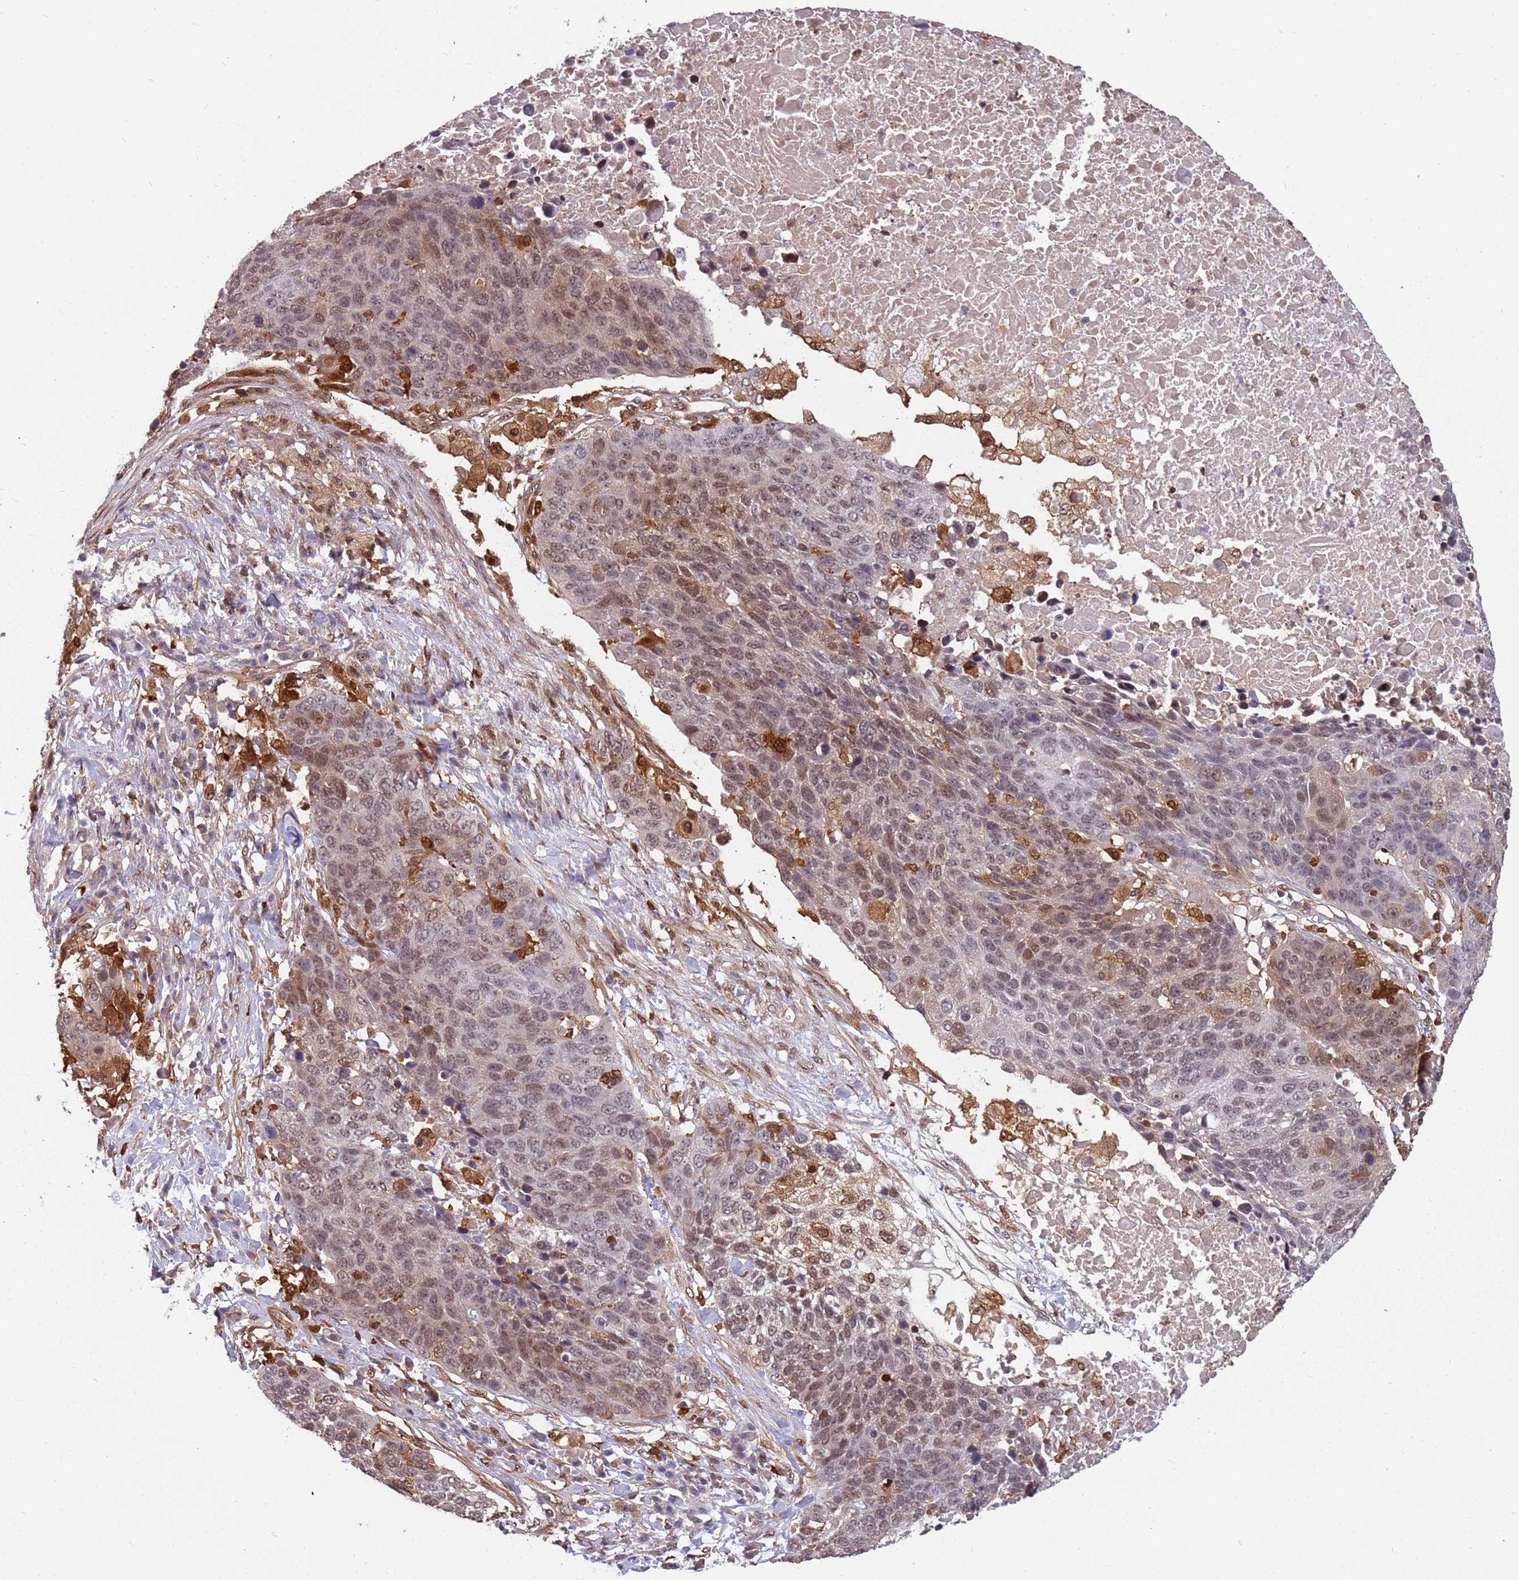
{"staining": {"intensity": "moderate", "quantity": "<25%", "location": "nuclear"}, "tissue": "lung cancer", "cell_type": "Tumor cells", "image_type": "cancer", "snomed": [{"axis": "morphology", "description": "Normal tissue, NOS"}, {"axis": "morphology", "description": "Squamous cell carcinoma, NOS"}, {"axis": "topography", "description": "Lymph node"}, {"axis": "topography", "description": "Lung"}], "caption": "Protein staining of lung cancer (squamous cell carcinoma) tissue displays moderate nuclear positivity in approximately <25% of tumor cells.", "gene": "GBP2", "patient": {"sex": "male", "age": 66}}